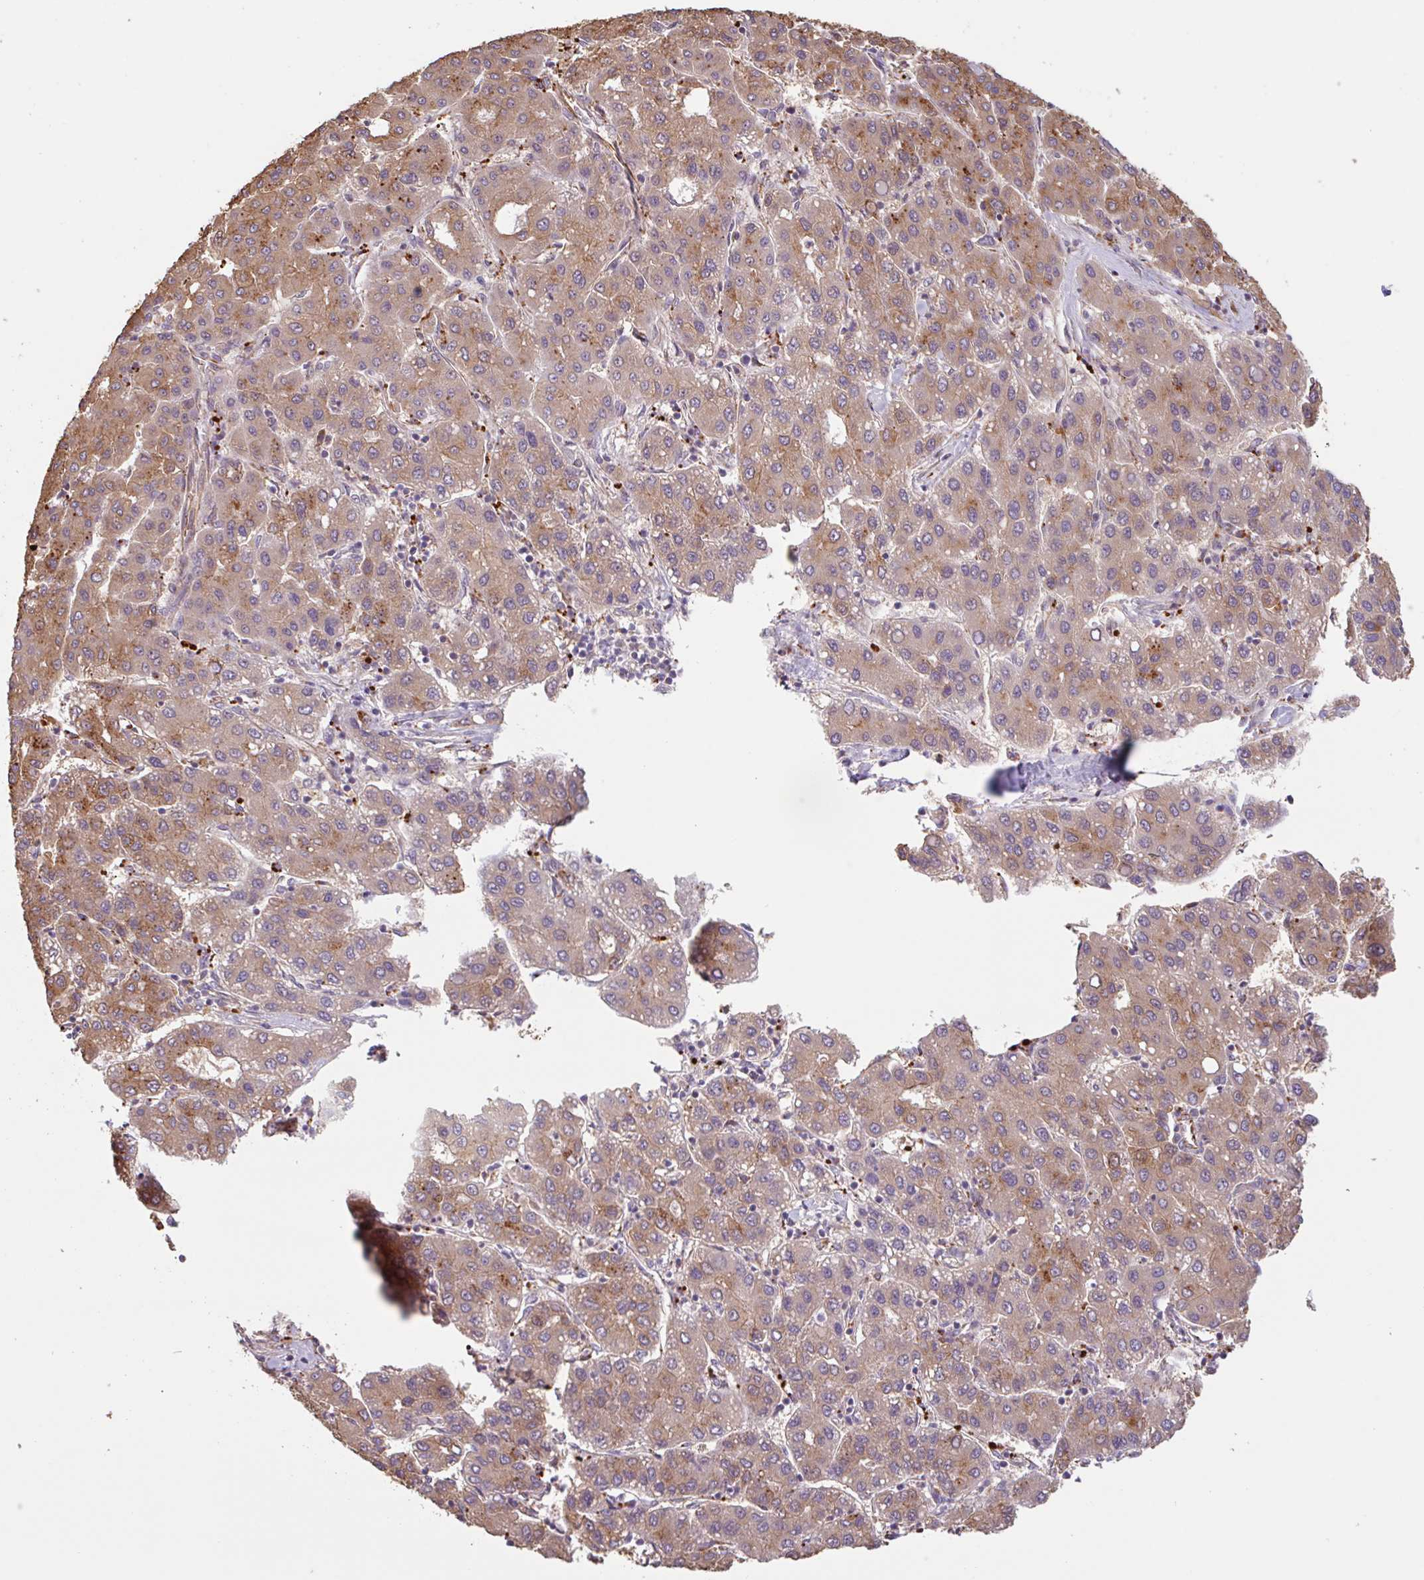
{"staining": {"intensity": "moderate", "quantity": ">75%", "location": "cytoplasmic/membranous"}, "tissue": "liver cancer", "cell_type": "Tumor cells", "image_type": "cancer", "snomed": [{"axis": "morphology", "description": "Carcinoma, Hepatocellular, NOS"}, {"axis": "topography", "description": "Liver"}], "caption": "A medium amount of moderate cytoplasmic/membranous positivity is seen in approximately >75% of tumor cells in liver cancer (hepatocellular carcinoma) tissue. The staining was performed using DAB (3,3'-diaminobenzidine), with brown indicating positive protein expression. Nuclei are stained blue with hematoxylin.", "gene": "ZNF790", "patient": {"sex": "male", "age": 65}}